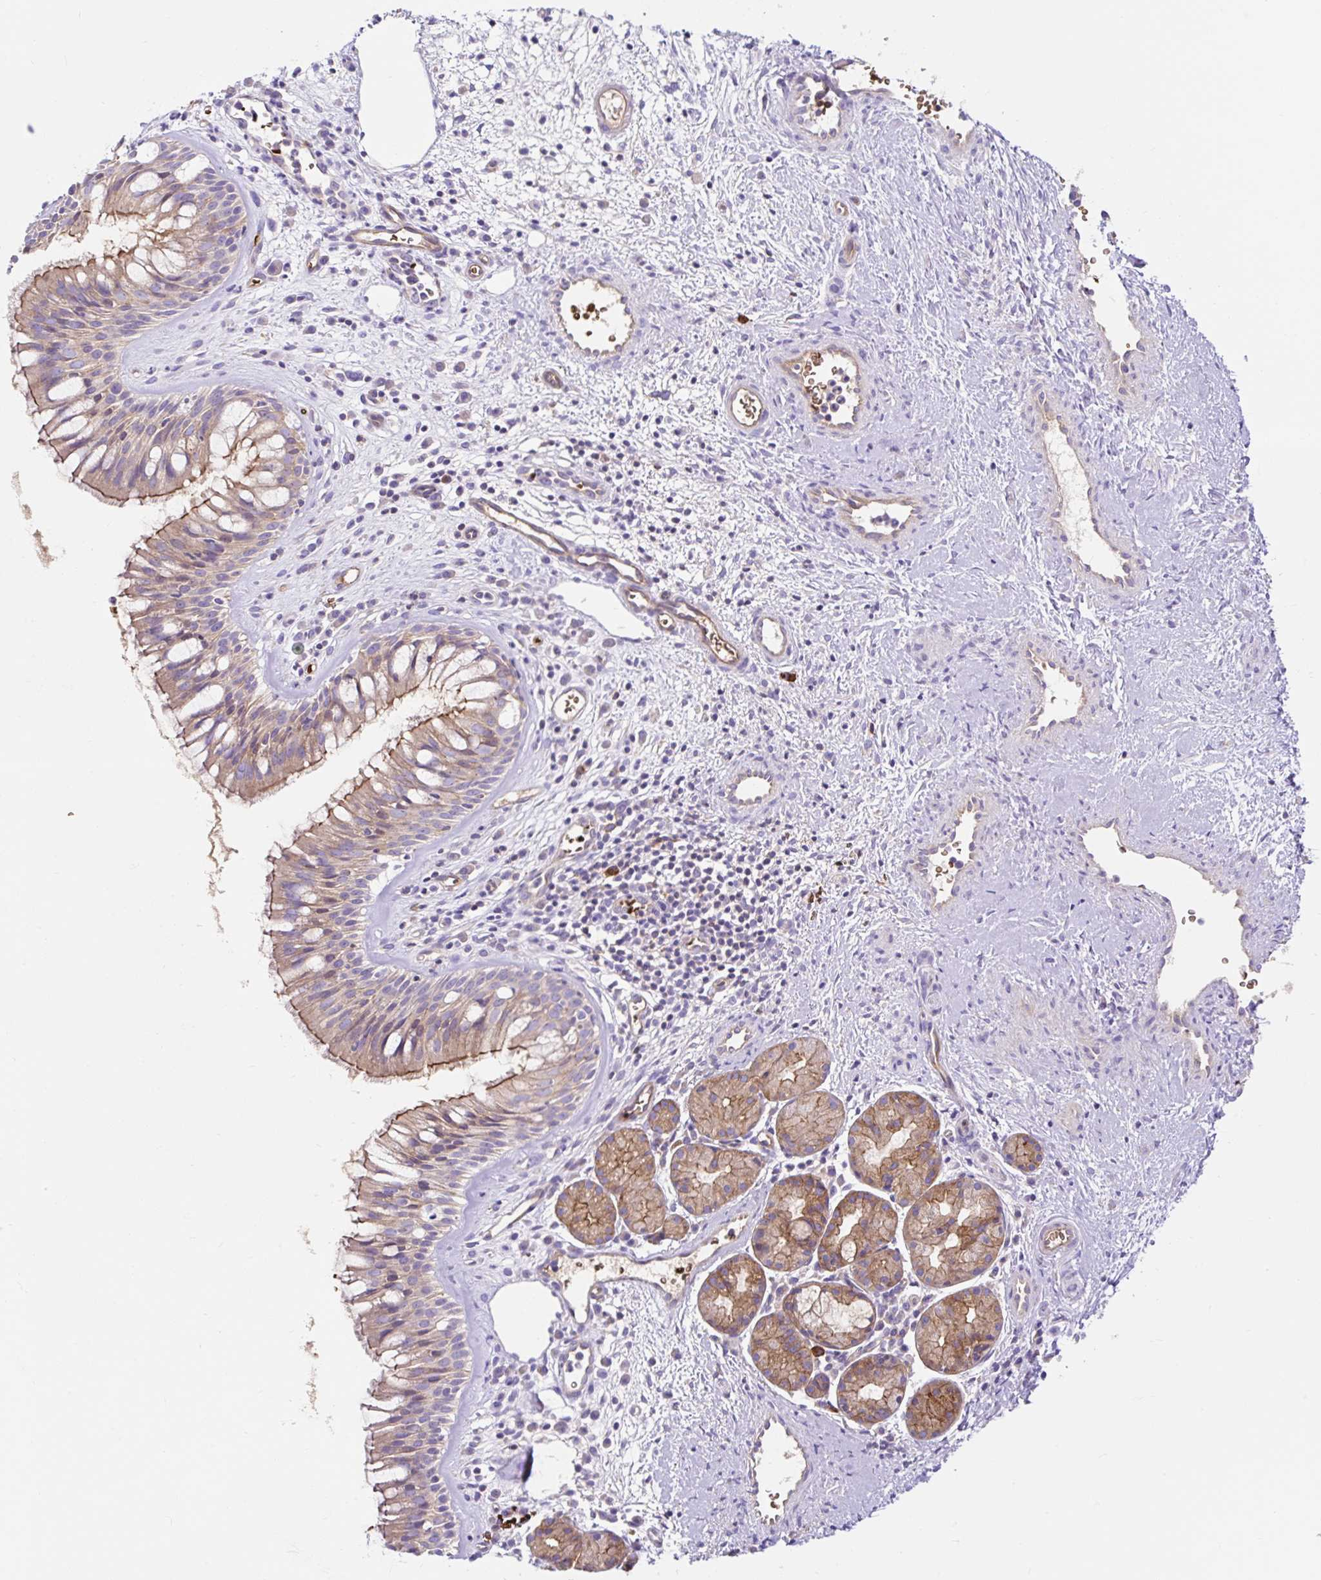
{"staining": {"intensity": "moderate", "quantity": "25%-75%", "location": "cytoplasmic/membranous"}, "tissue": "nasopharynx", "cell_type": "Respiratory epithelial cells", "image_type": "normal", "snomed": [{"axis": "morphology", "description": "Normal tissue, NOS"}, {"axis": "topography", "description": "Nasopharynx"}], "caption": "Normal nasopharynx was stained to show a protein in brown. There is medium levels of moderate cytoplasmic/membranous staining in about 25%-75% of respiratory epithelial cells. Nuclei are stained in blue.", "gene": "HIP1R", "patient": {"sex": "male", "age": 65}}